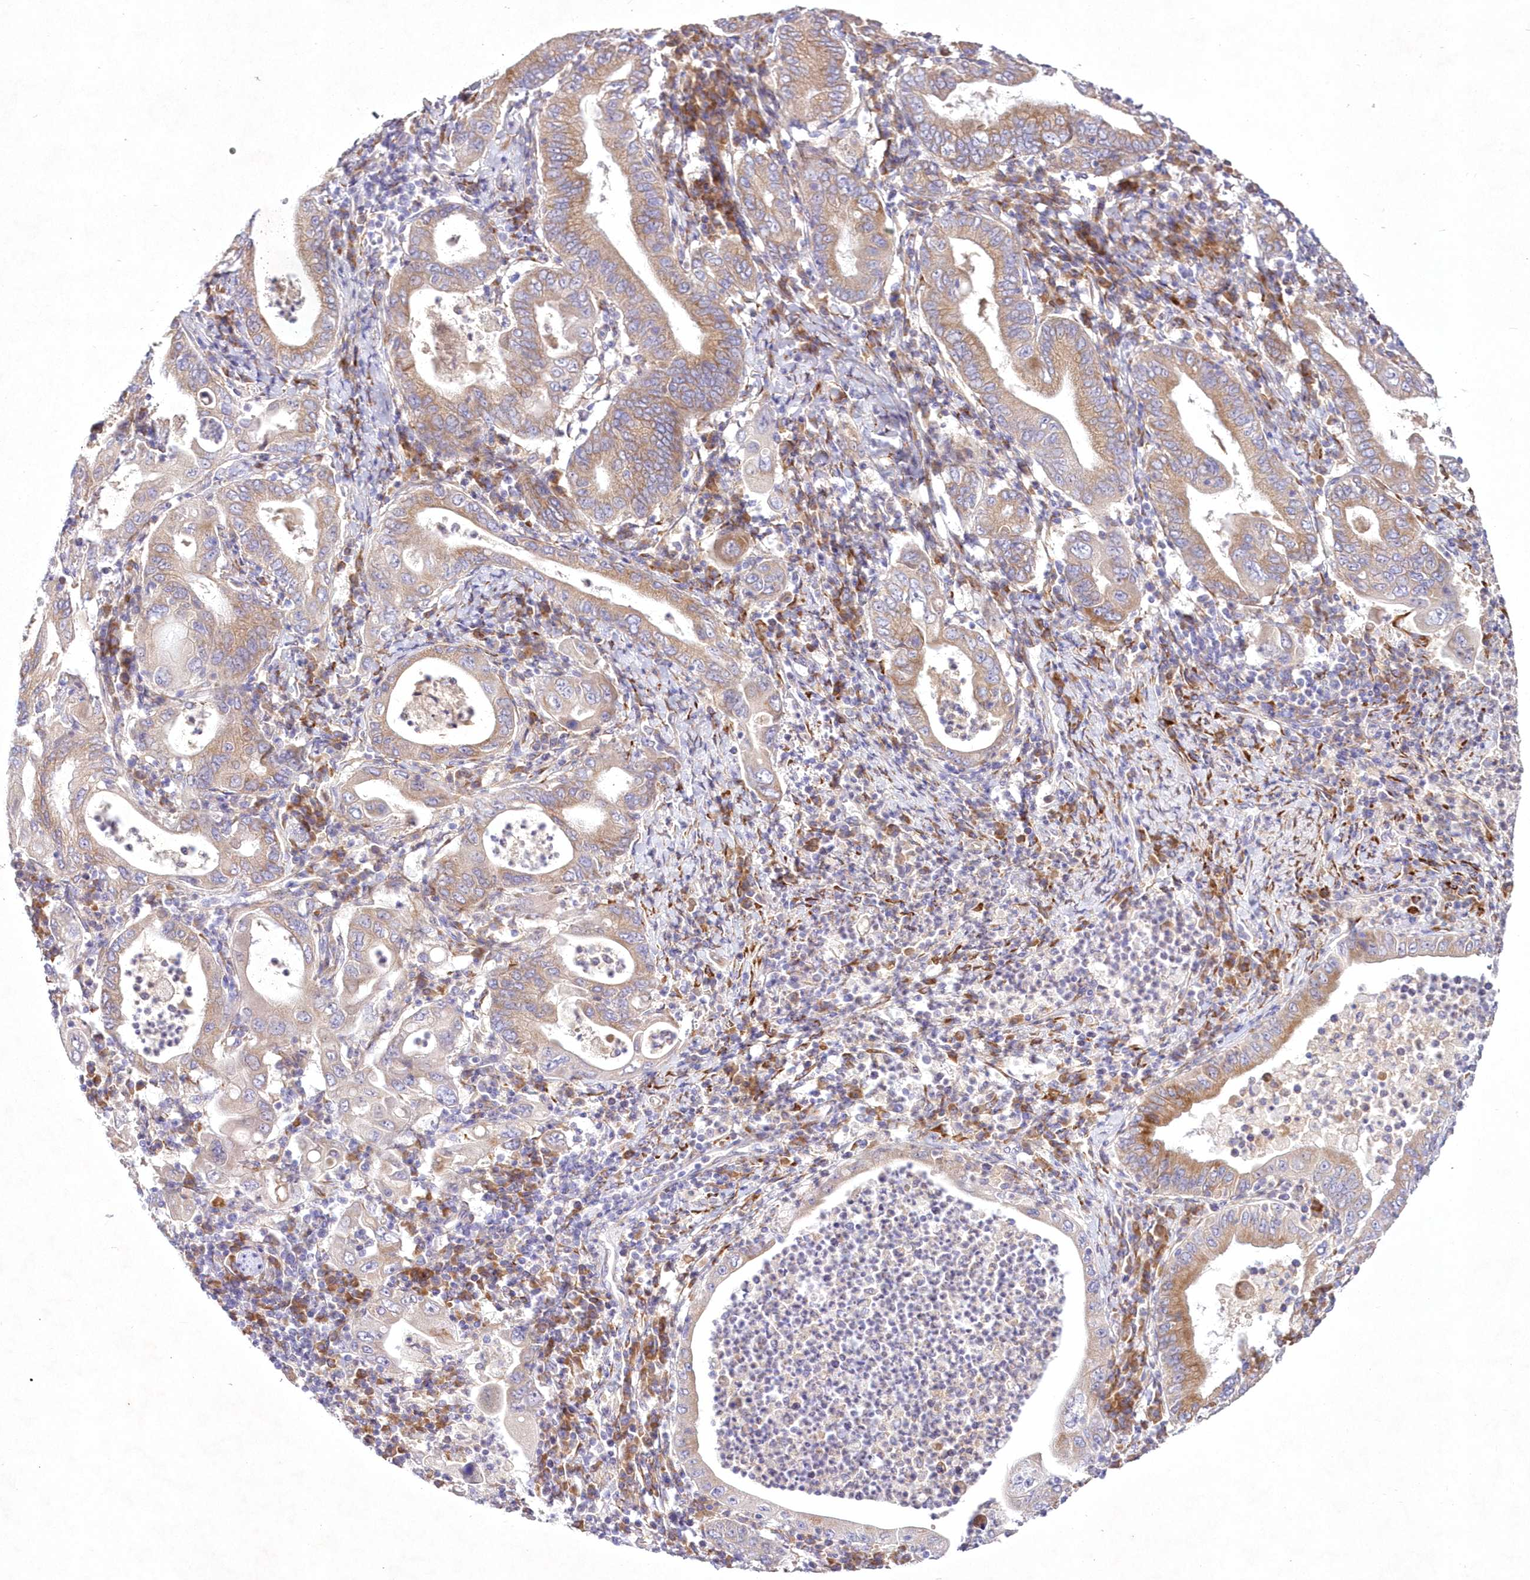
{"staining": {"intensity": "moderate", "quantity": "25%-75%", "location": "cytoplasmic/membranous"}, "tissue": "stomach cancer", "cell_type": "Tumor cells", "image_type": "cancer", "snomed": [{"axis": "morphology", "description": "Normal tissue, NOS"}, {"axis": "morphology", "description": "Adenocarcinoma, NOS"}, {"axis": "topography", "description": "Esophagus"}, {"axis": "topography", "description": "Stomach, upper"}, {"axis": "topography", "description": "Peripheral nerve tissue"}], "caption": "High-power microscopy captured an immunohistochemistry (IHC) photomicrograph of adenocarcinoma (stomach), revealing moderate cytoplasmic/membranous positivity in about 25%-75% of tumor cells.", "gene": "ARFGEF3", "patient": {"sex": "male", "age": 62}}